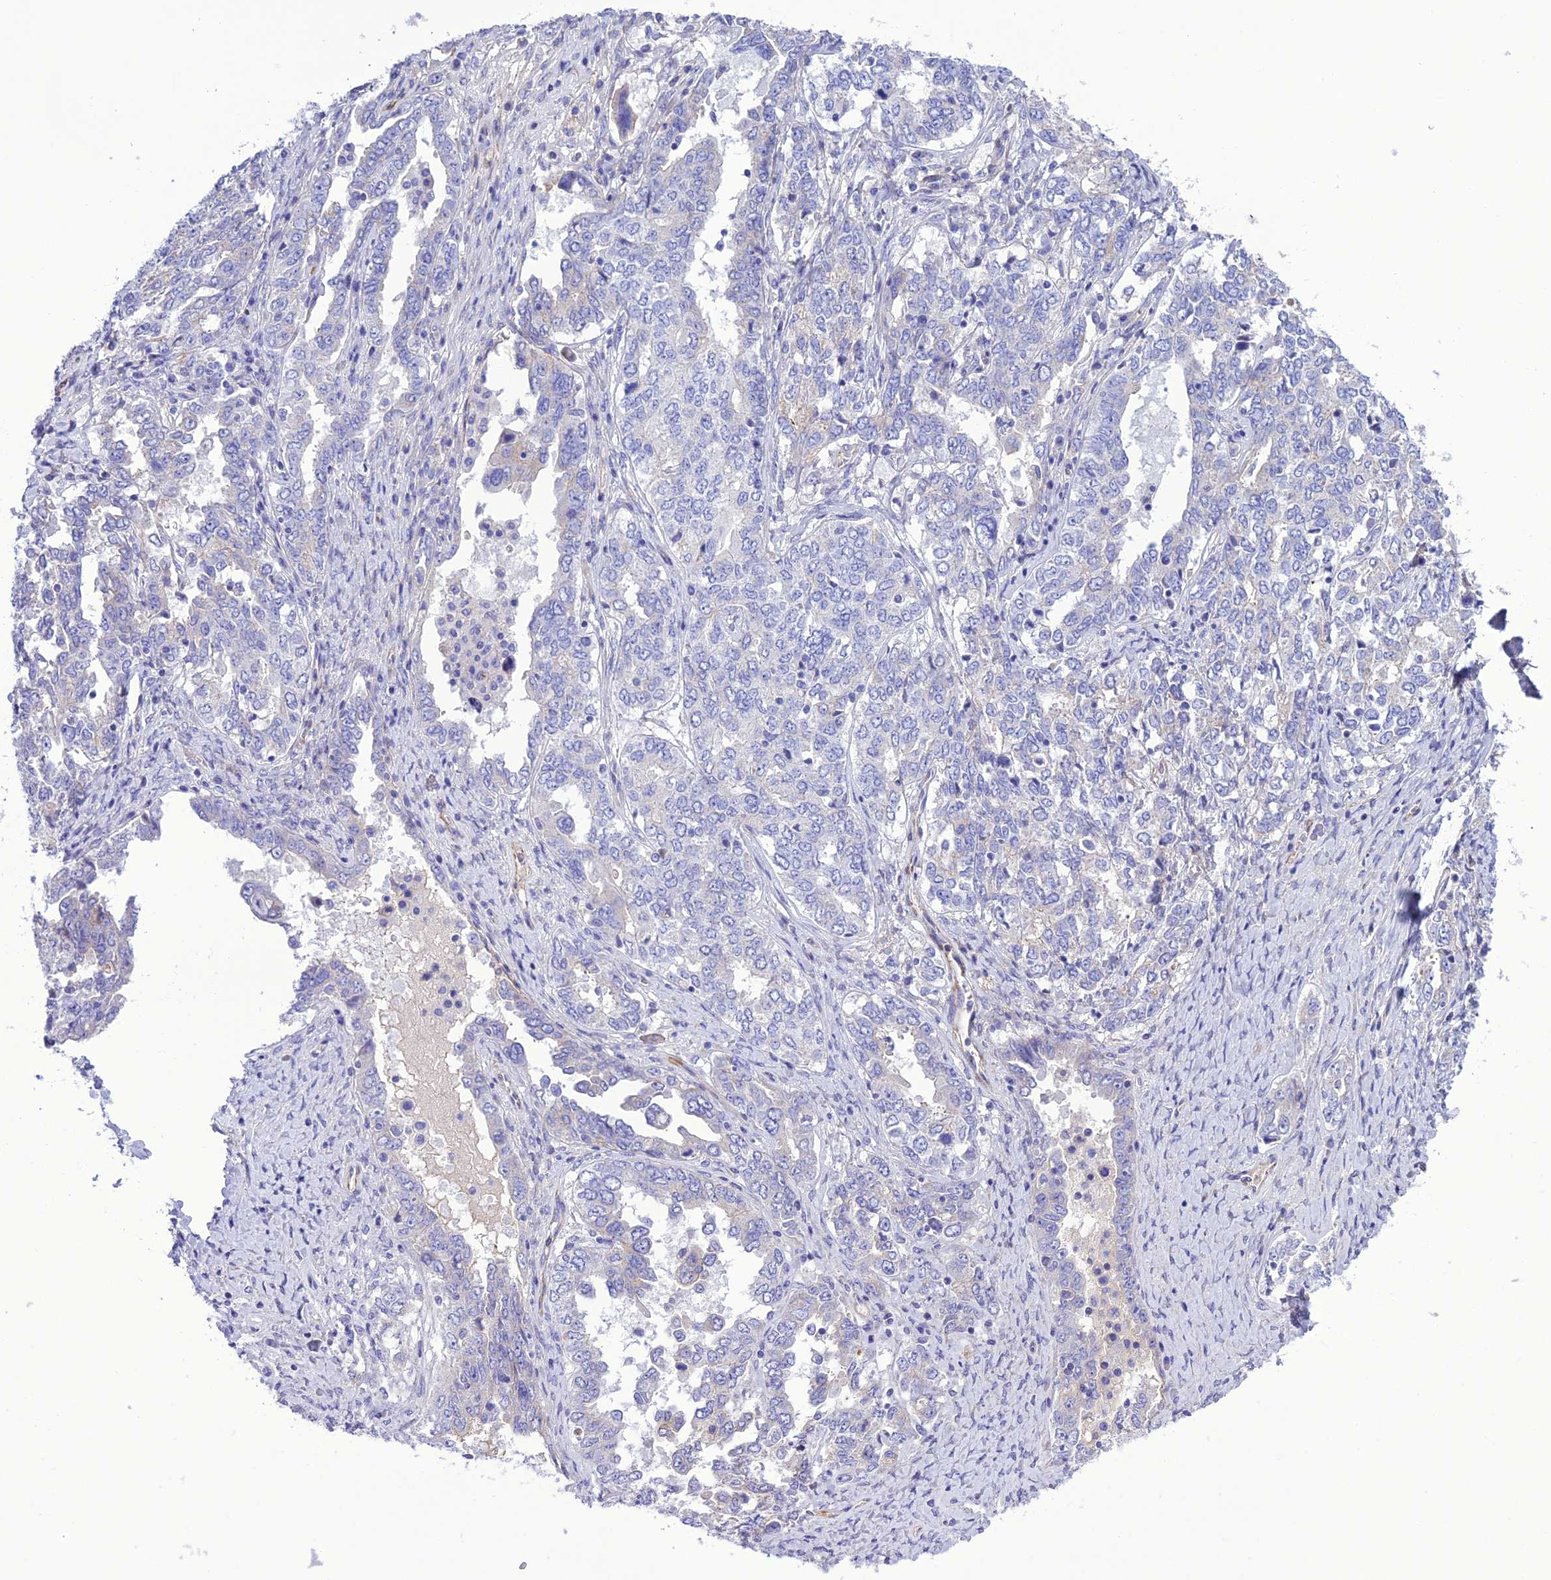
{"staining": {"intensity": "negative", "quantity": "none", "location": "none"}, "tissue": "ovarian cancer", "cell_type": "Tumor cells", "image_type": "cancer", "snomed": [{"axis": "morphology", "description": "Carcinoma, endometroid"}, {"axis": "topography", "description": "Ovary"}], "caption": "Ovarian endometroid carcinoma was stained to show a protein in brown. There is no significant expression in tumor cells.", "gene": "FRA10AC1", "patient": {"sex": "female", "age": 62}}